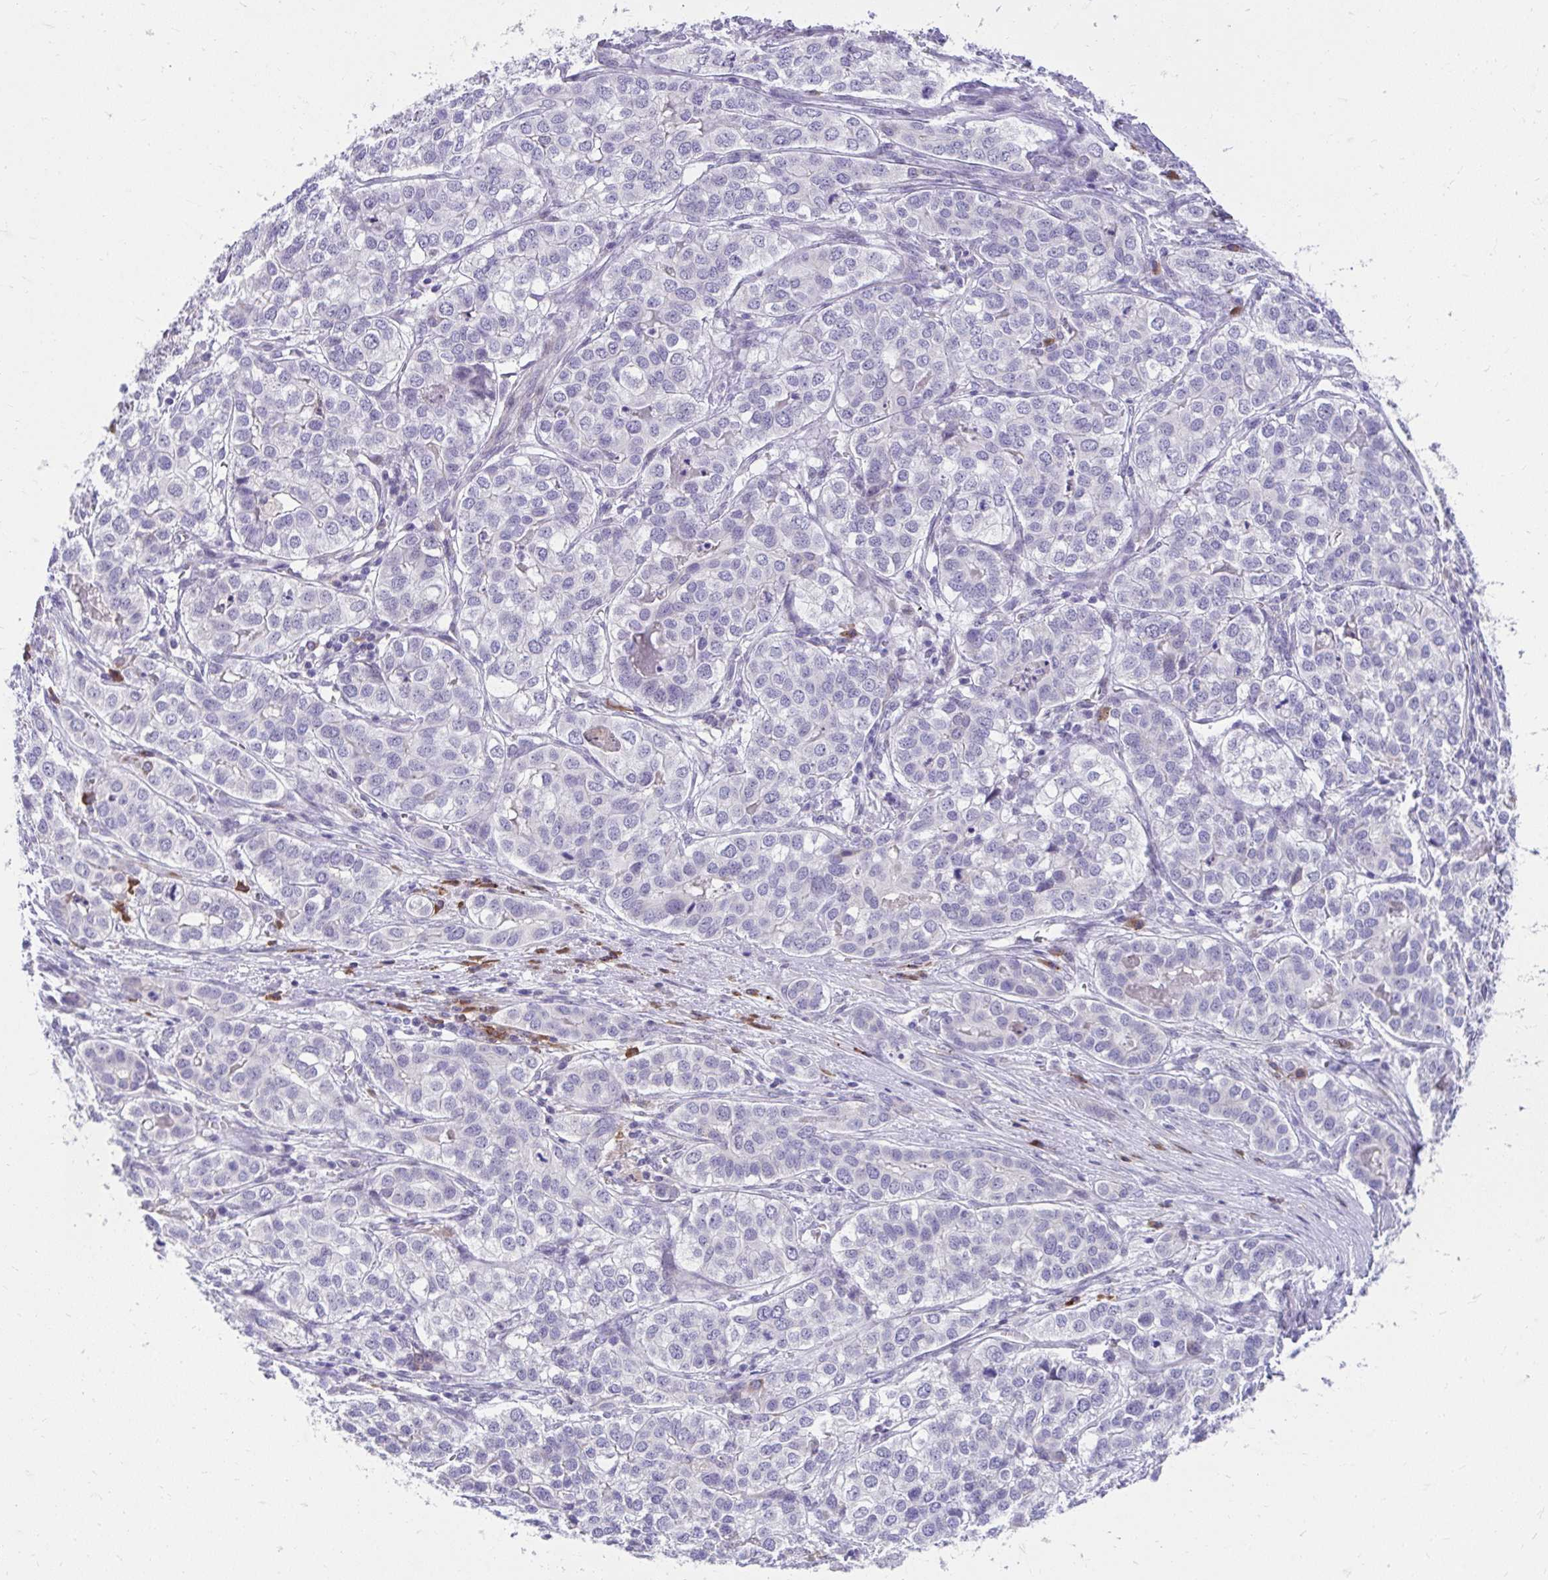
{"staining": {"intensity": "negative", "quantity": "none", "location": "none"}, "tissue": "liver cancer", "cell_type": "Tumor cells", "image_type": "cancer", "snomed": [{"axis": "morphology", "description": "Cholangiocarcinoma"}, {"axis": "topography", "description": "Liver"}], "caption": "Protein analysis of cholangiocarcinoma (liver) reveals no significant expression in tumor cells. (Stains: DAB immunohistochemistry with hematoxylin counter stain, Microscopy: brightfield microscopy at high magnification).", "gene": "SLAMF7", "patient": {"sex": "male", "age": 56}}